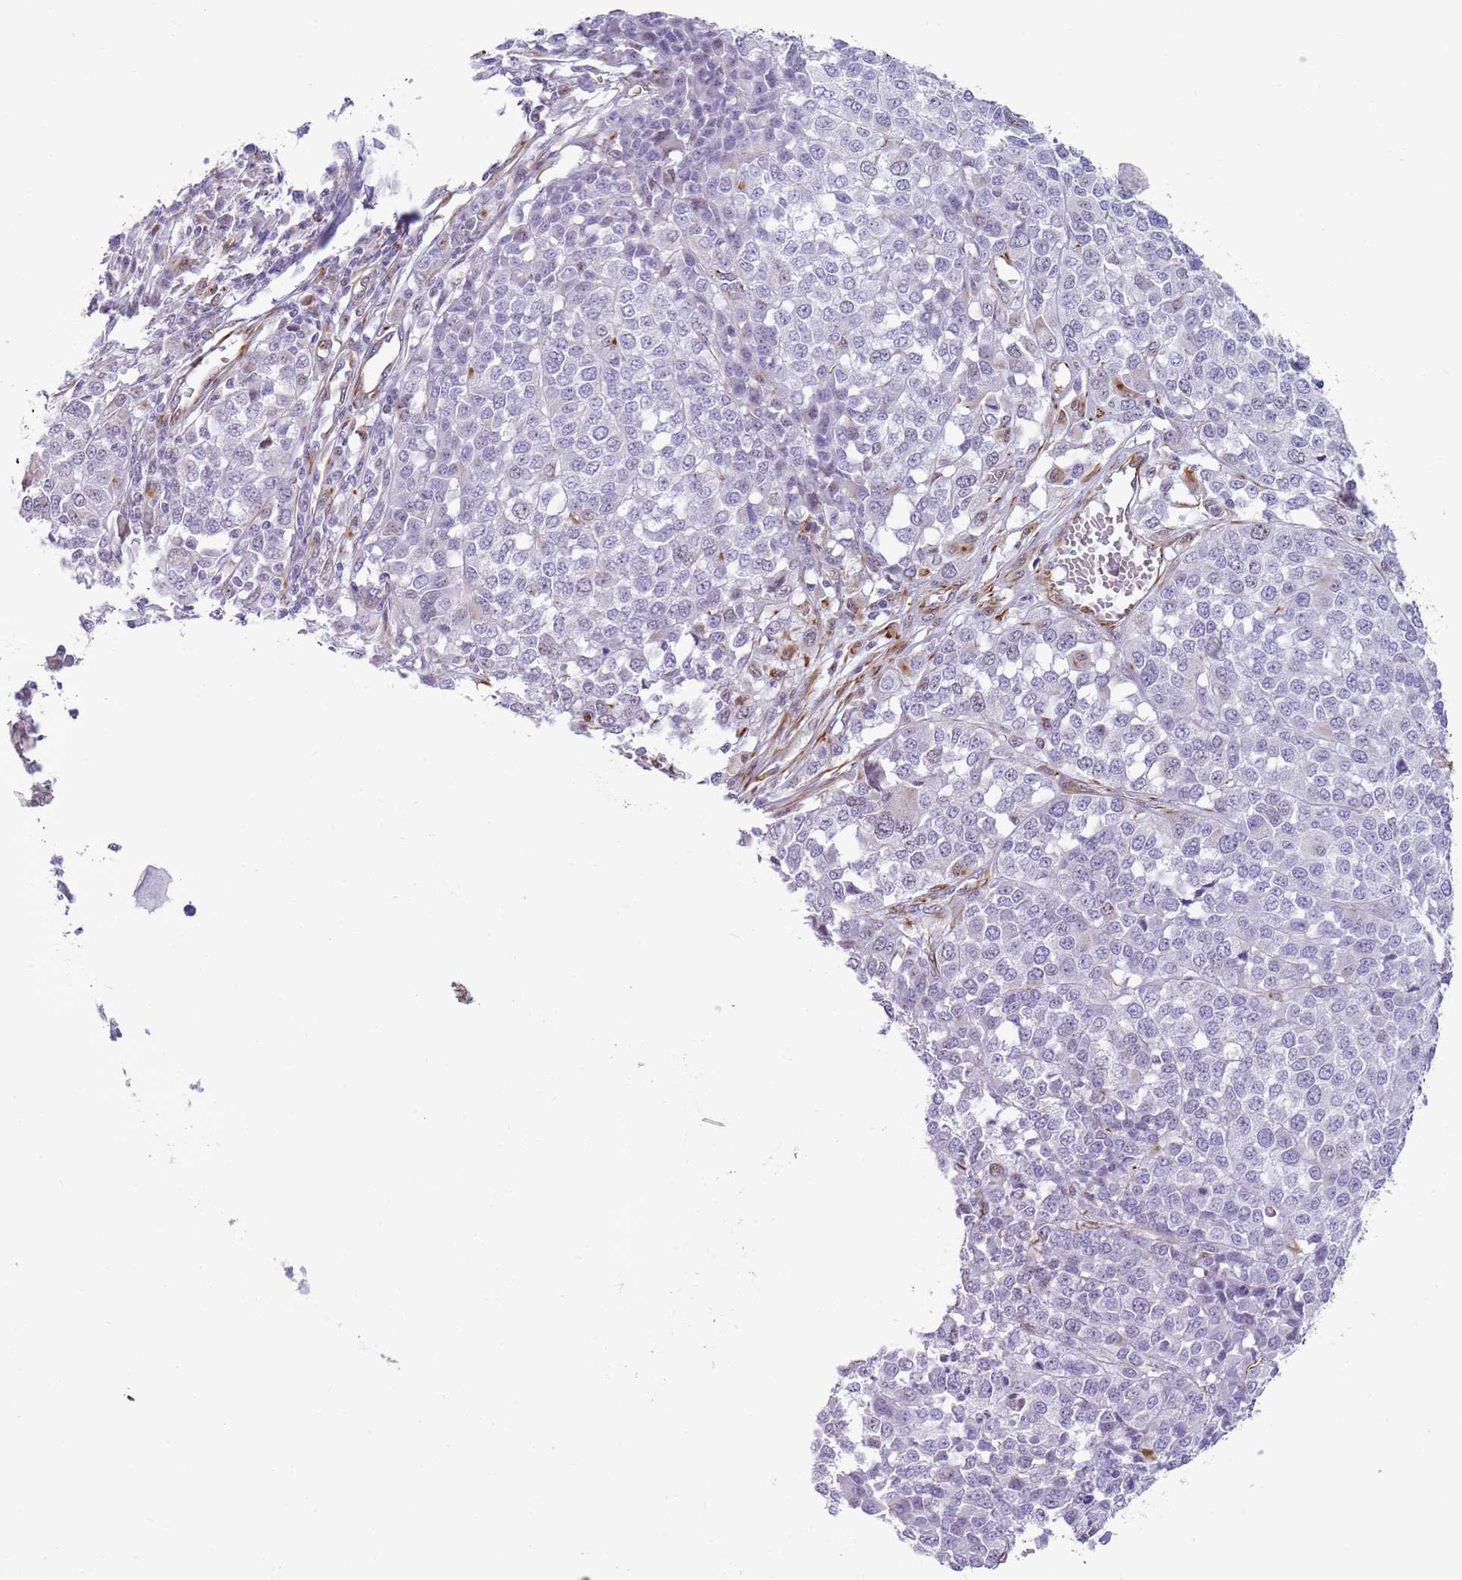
{"staining": {"intensity": "negative", "quantity": "none", "location": "none"}, "tissue": "melanoma", "cell_type": "Tumor cells", "image_type": "cancer", "snomed": [{"axis": "morphology", "description": "Malignant melanoma, Metastatic site"}, {"axis": "topography", "description": "Lymph node"}], "caption": "Immunohistochemistry (IHC) photomicrograph of melanoma stained for a protein (brown), which displays no staining in tumor cells.", "gene": "NBPF3", "patient": {"sex": "male", "age": 44}}